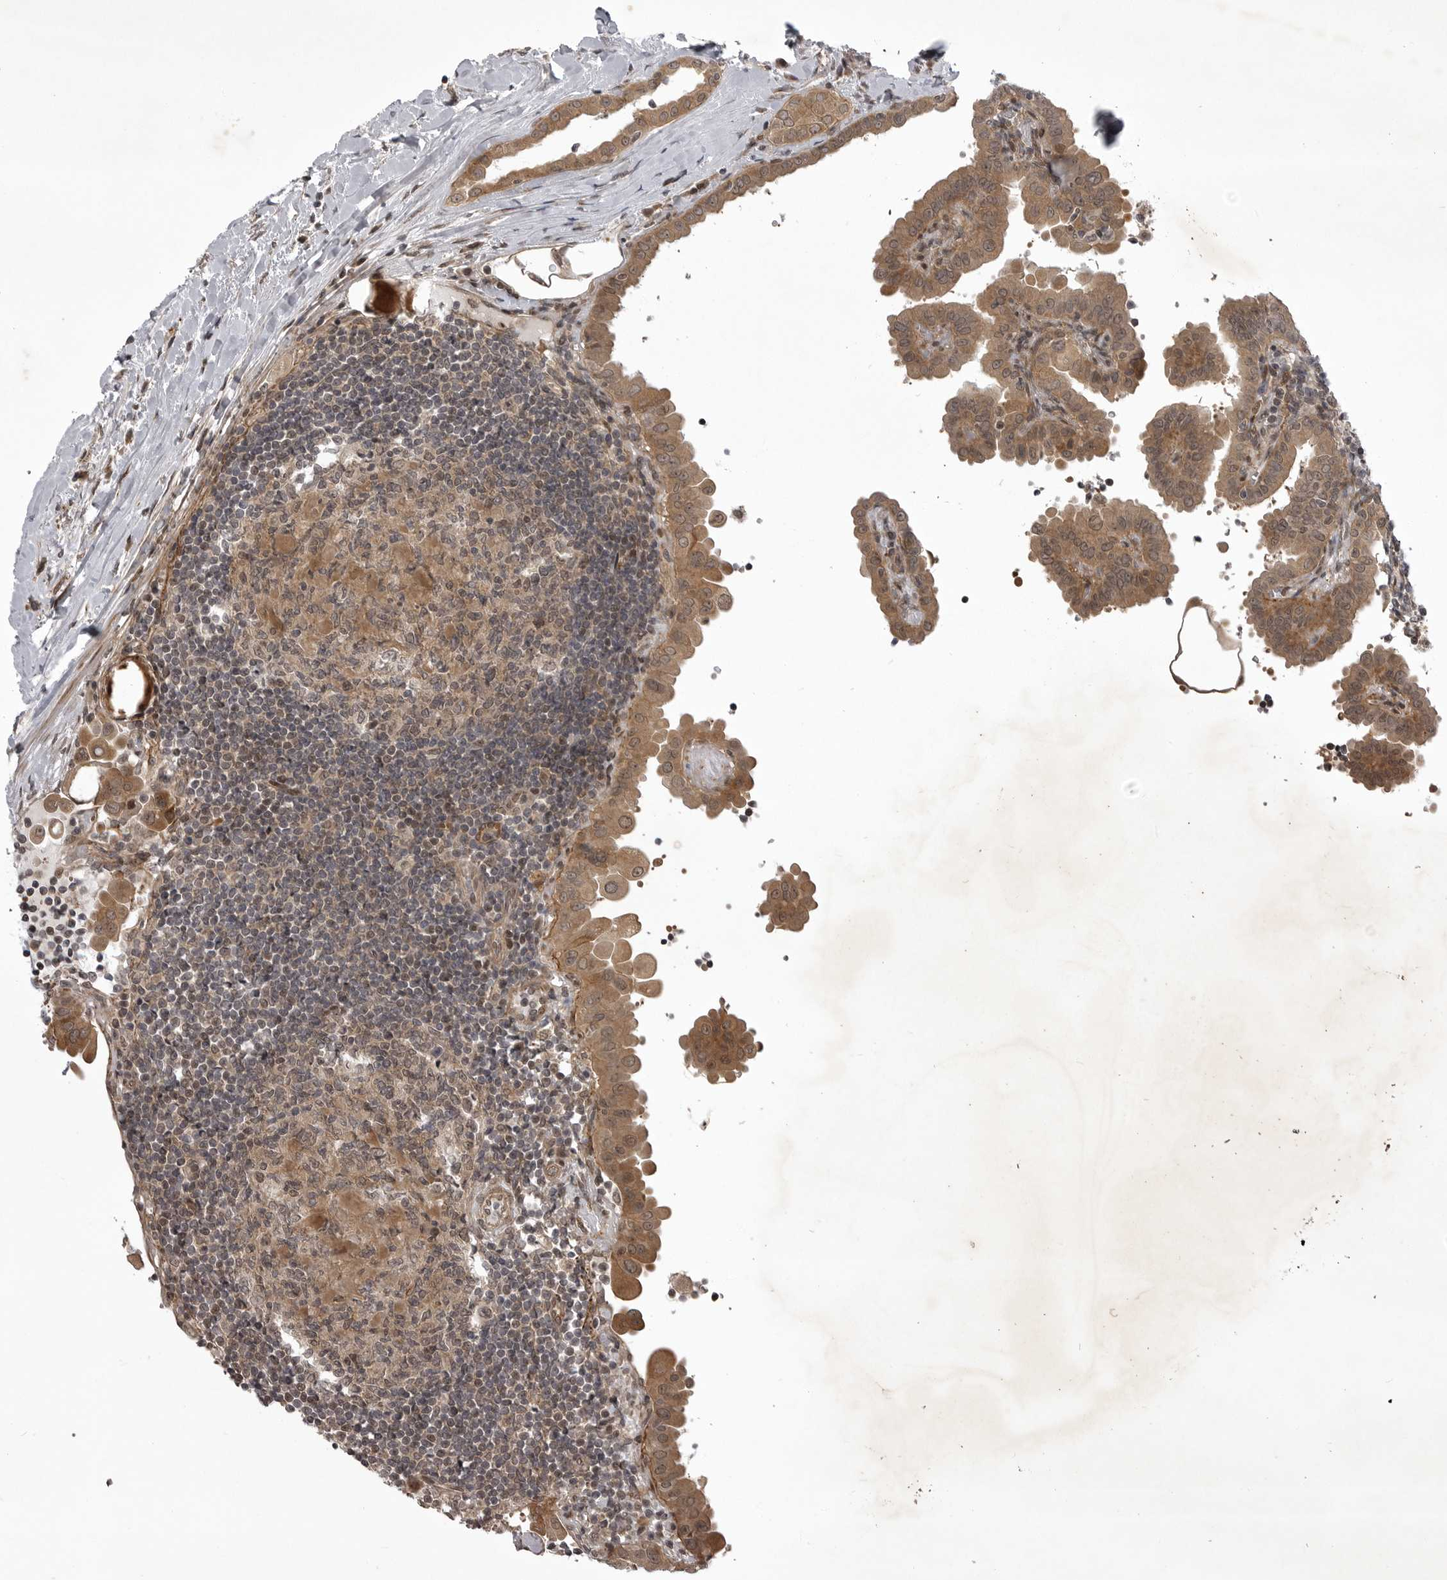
{"staining": {"intensity": "moderate", "quantity": ">75%", "location": "cytoplasmic/membranous"}, "tissue": "thyroid cancer", "cell_type": "Tumor cells", "image_type": "cancer", "snomed": [{"axis": "morphology", "description": "Papillary adenocarcinoma, NOS"}, {"axis": "topography", "description": "Thyroid gland"}], "caption": "Immunohistochemical staining of thyroid cancer (papillary adenocarcinoma) demonstrates medium levels of moderate cytoplasmic/membranous protein positivity in about >75% of tumor cells. (brown staining indicates protein expression, while blue staining denotes nuclei).", "gene": "SNX16", "patient": {"sex": "male", "age": 33}}